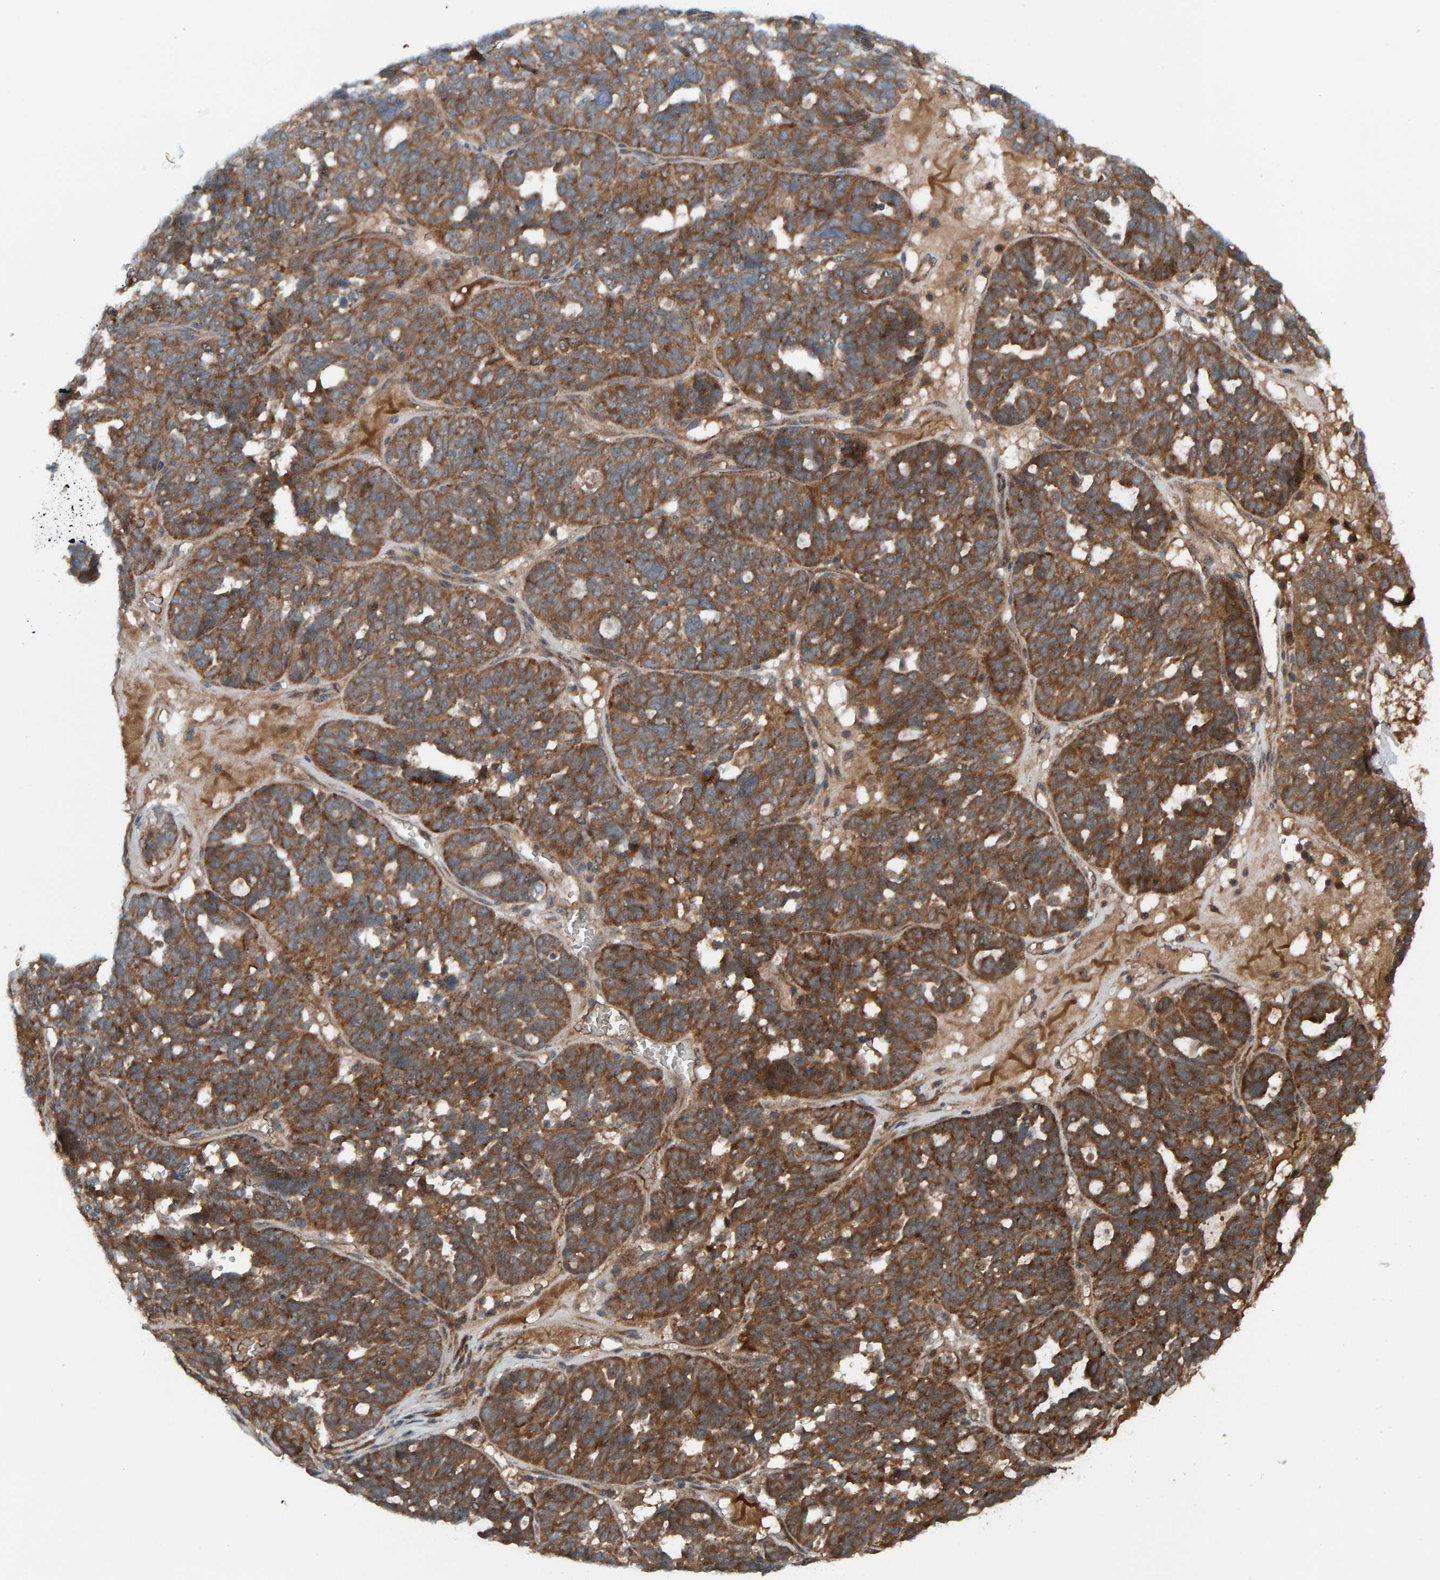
{"staining": {"intensity": "moderate", "quantity": ">75%", "location": "cytoplasmic/membranous"}, "tissue": "ovarian cancer", "cell_type": "Tumor cells", "image_type": "cancer", "snomed": [{"axis": "morphology", "description": "Cystadenocarcinoma, serous, NOS"}, {"axis": "topography", "description": "Ovary"}], "caption": "Protein staining of serous cystadenocarcinoma (ovarian) tissue reveals moderate cytoplasmic/membranous positivity in approximately >75% of tumor cells.", "gene": "CUEDC1", "patient": {"sex": "female", "age": 59}}